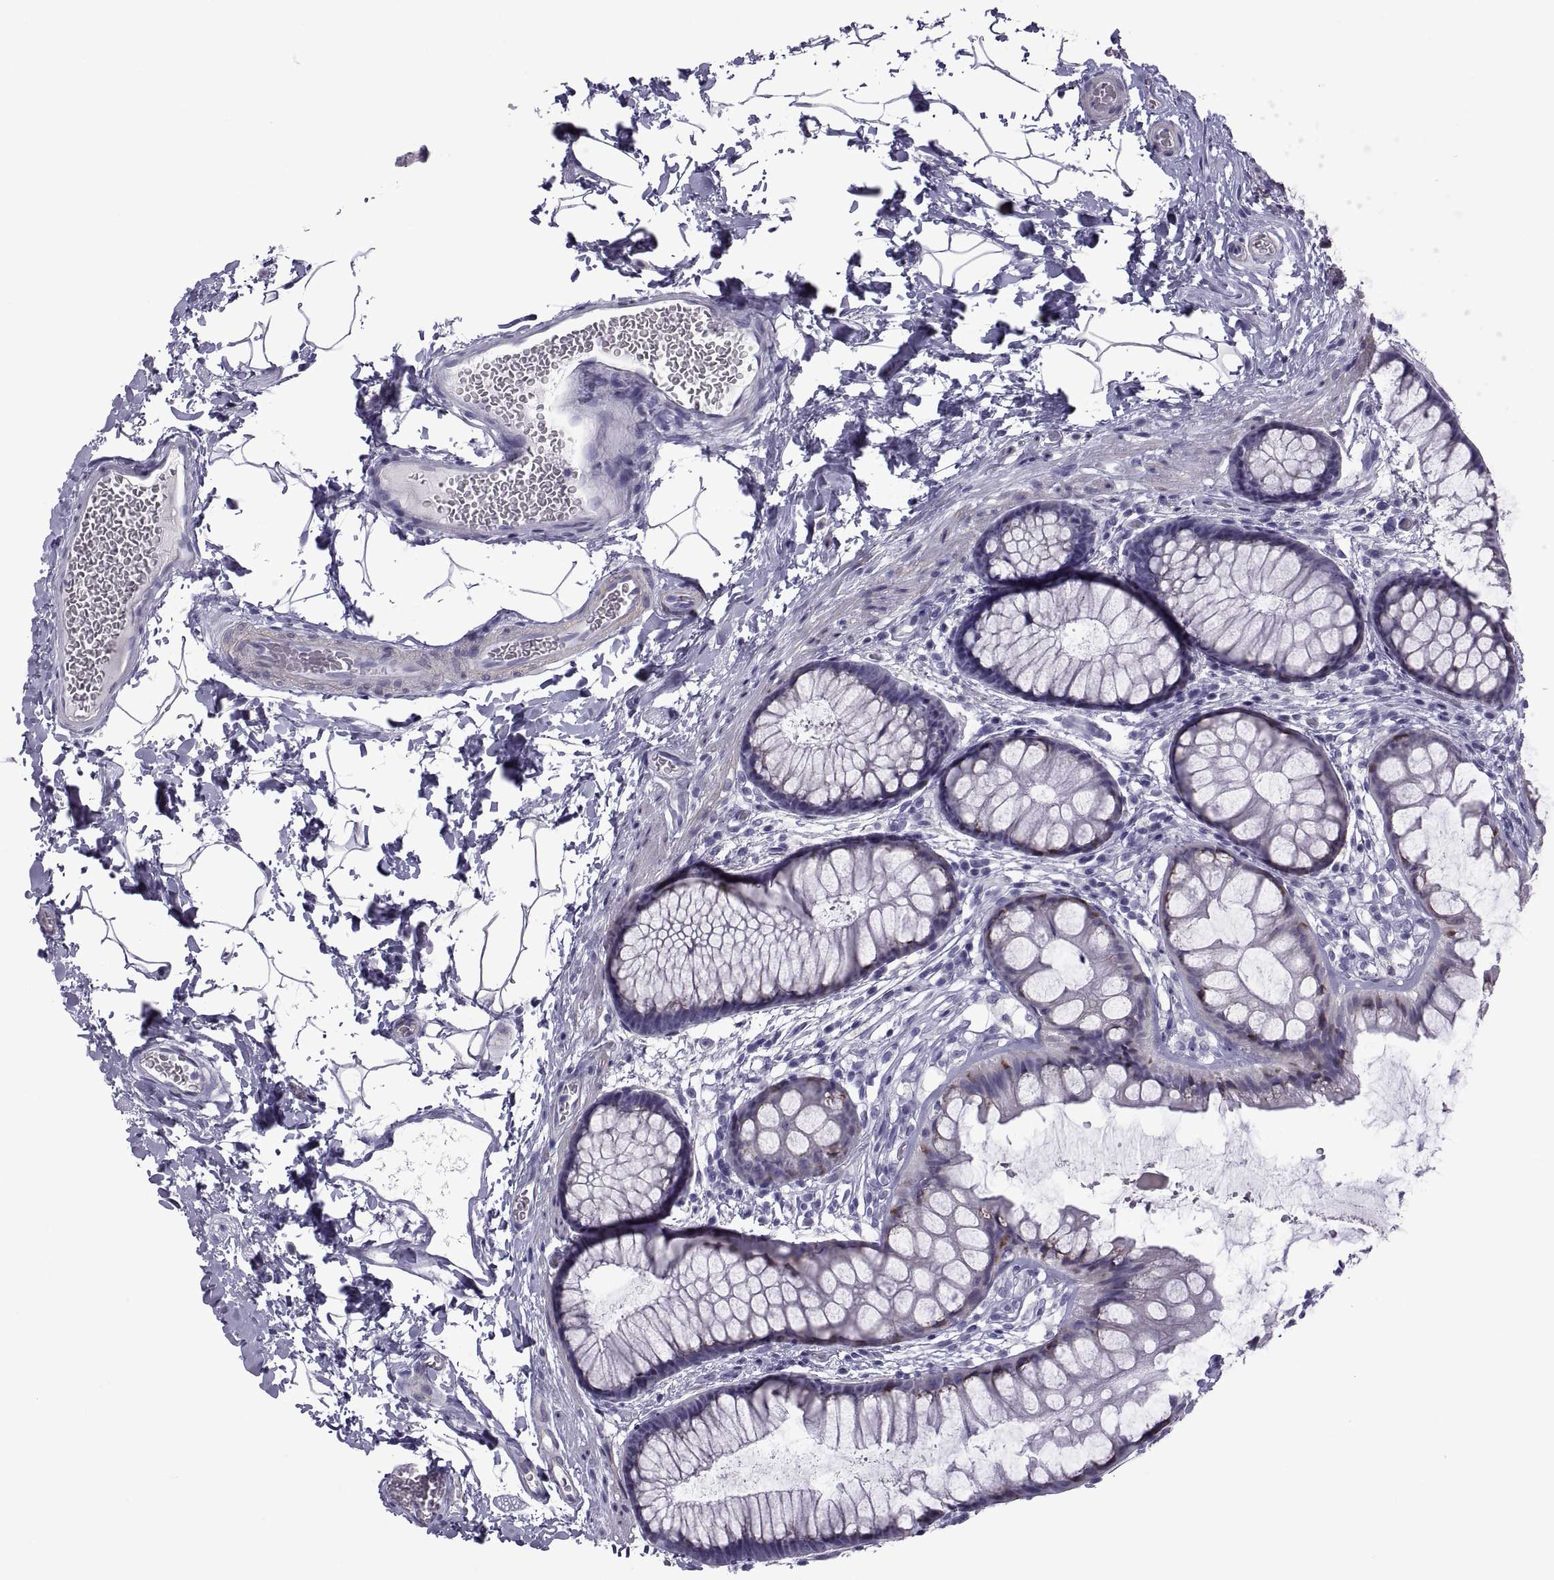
{"staining": {"intensity": "moderate", "quantity": "<25%", "location": "cytoplasmic/membranous"}, "tissue": "rectum", "cell_type": "Glandular cells", "image_type": "normal", "snomed": [{"axis": "morphology", "description": "Normal tissue, NOS"}, {"axis": "topography", "description": "Rectum"}], "caption": "Moderate cytoplasmic/membranous positivity for a protein is identified in about <25% of glandular cells of normal rectum using immunohistochemistry (IHC).", "gene": "MAGEB1", "patient": {"sex": "female", "age": 62}}